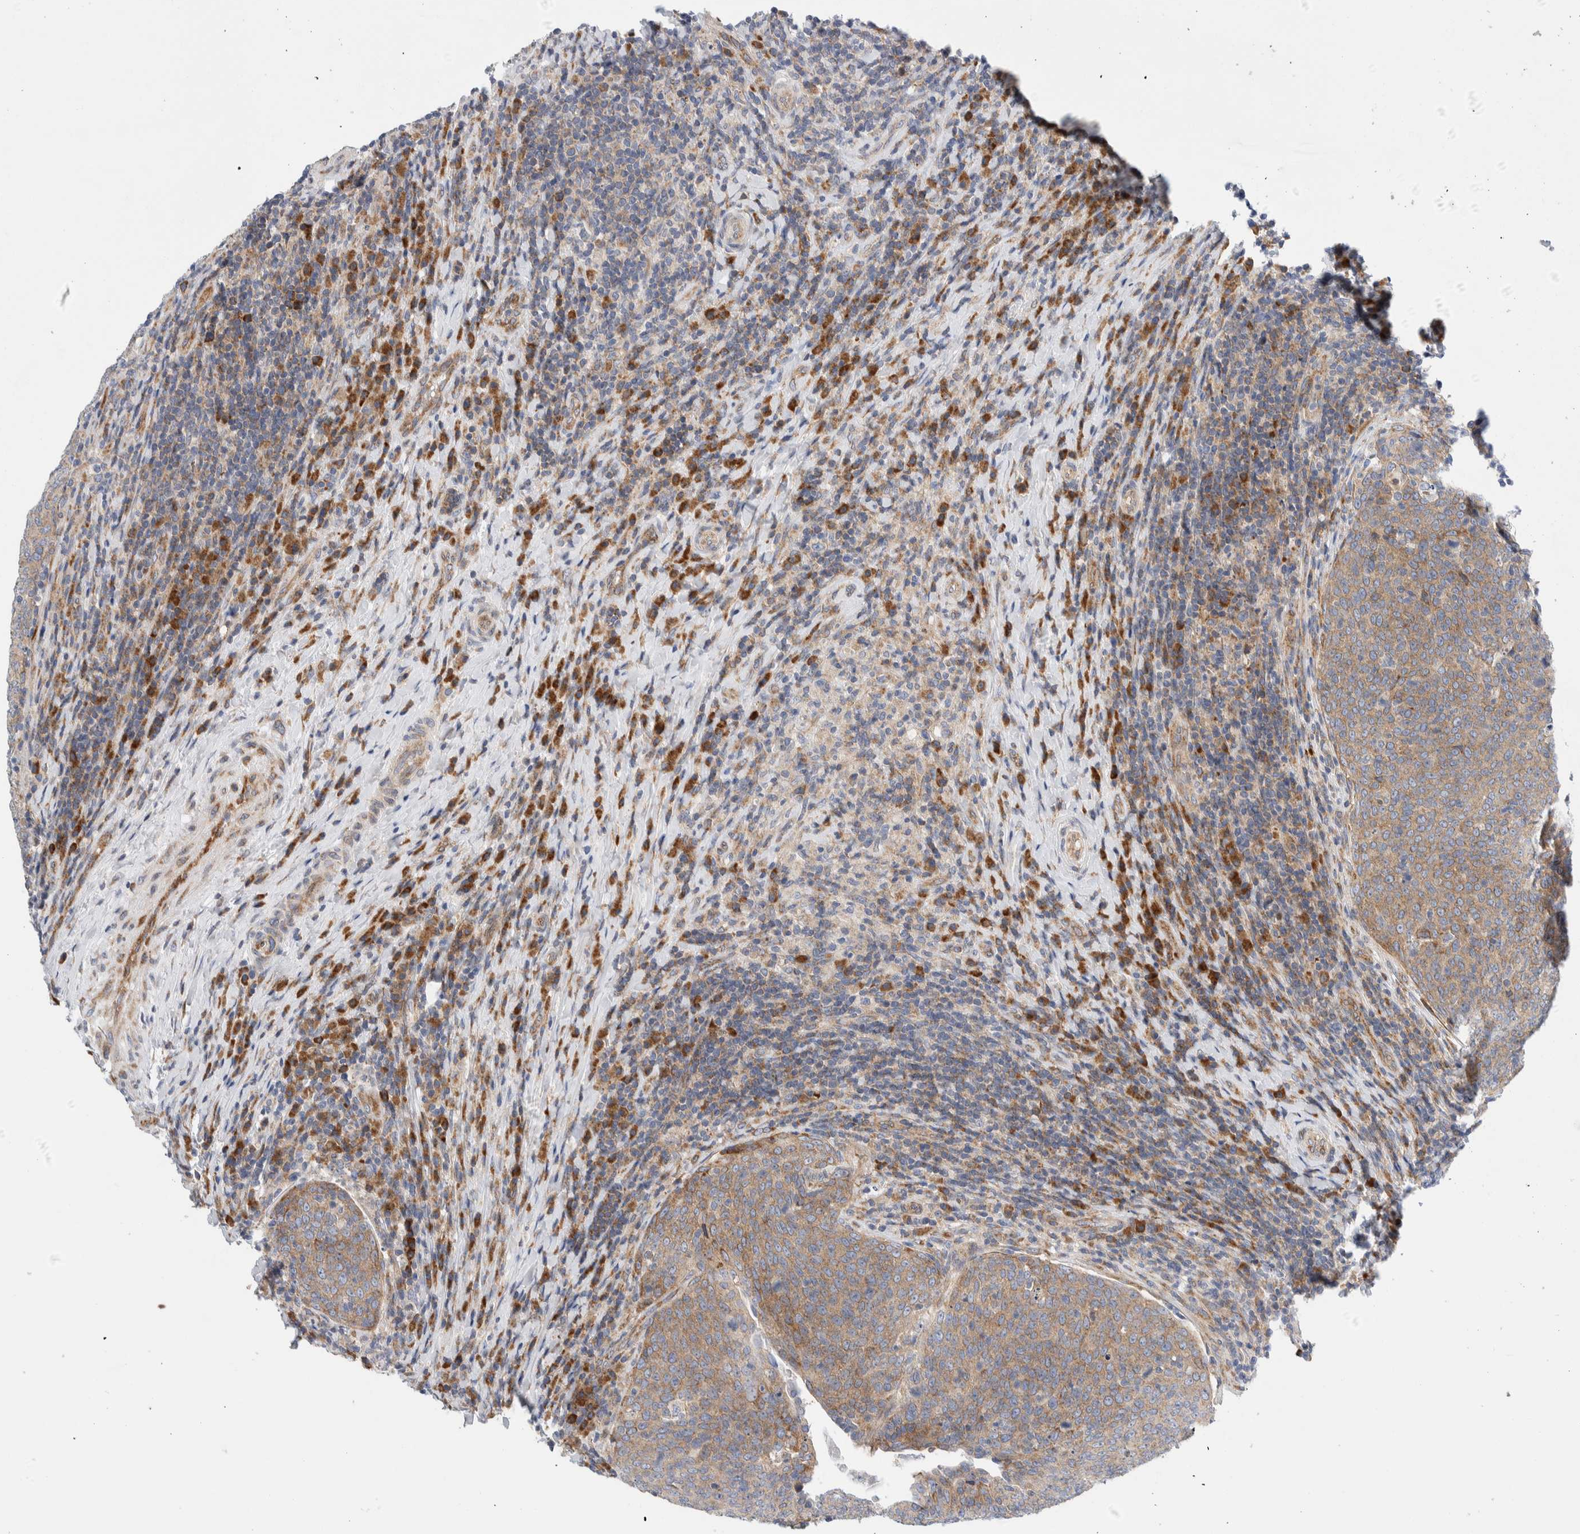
{"staining": {"intensity": "moderate", "quantity": ">75%", "location": "cytoplasmic/membranous"}, "tissue": "head and neck cancer", "cell_type": "Tumor cells", "image_type": "cancer", "snomed": [{"axis": "morphology", "description": "Squamous cell carcinoma, NOS"}, {"axis": "morphology", "description": "Squamous cell carcinoma, metastatic, NOS"}, {"axis": "topography", "description": "Lymph node"}, {"axis": "topography", "description": "Head-Neck"}], "caption": "Brown immunohistochemical staining in human metastatic squamous cell carcinoma (head and neck) exhibits moderate cytoplasmic/membranous staining in about >75% of tumor cells.", "gene": "RACK1", "patient": {"sex": "male", "age": 62}}